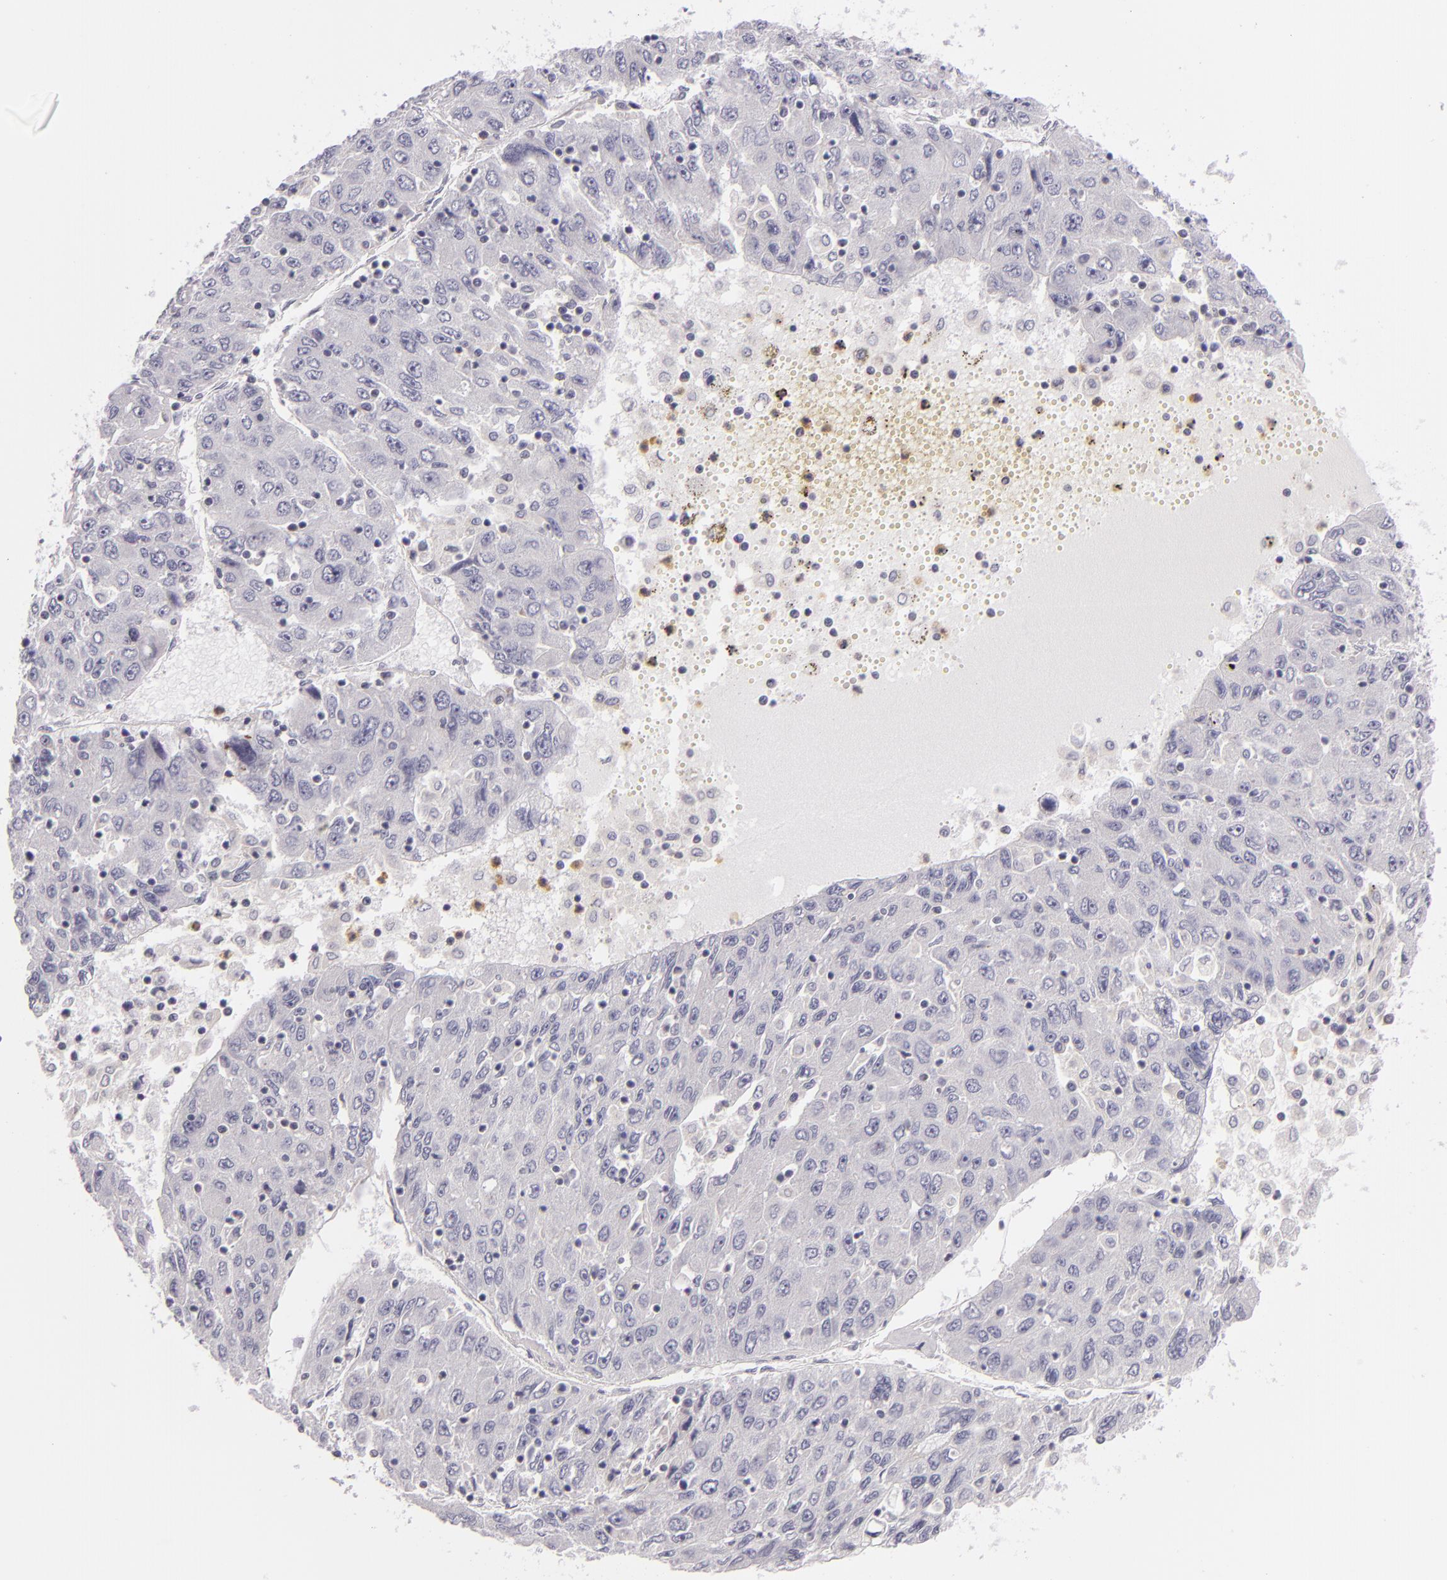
{"staining": {"intensity": "negative", "quantity": "none", "location": "none"}, "tissue": "liver cancer", "cell_type": "Tumor cells", "image_type": "cancer", "snomed": [{"axis": "morphology", "description": "Carcinoma, Hepatocellular, NOS"}, {"axis": "topography", "description": "Liver"}], "caption": "This is a micrograph of immunohistochemistry (IHC) staining of liver cancer, which shows no expression in tumor cells.", "gene": "FAM181A", "patient": {"sex": "male", "age": 49}}